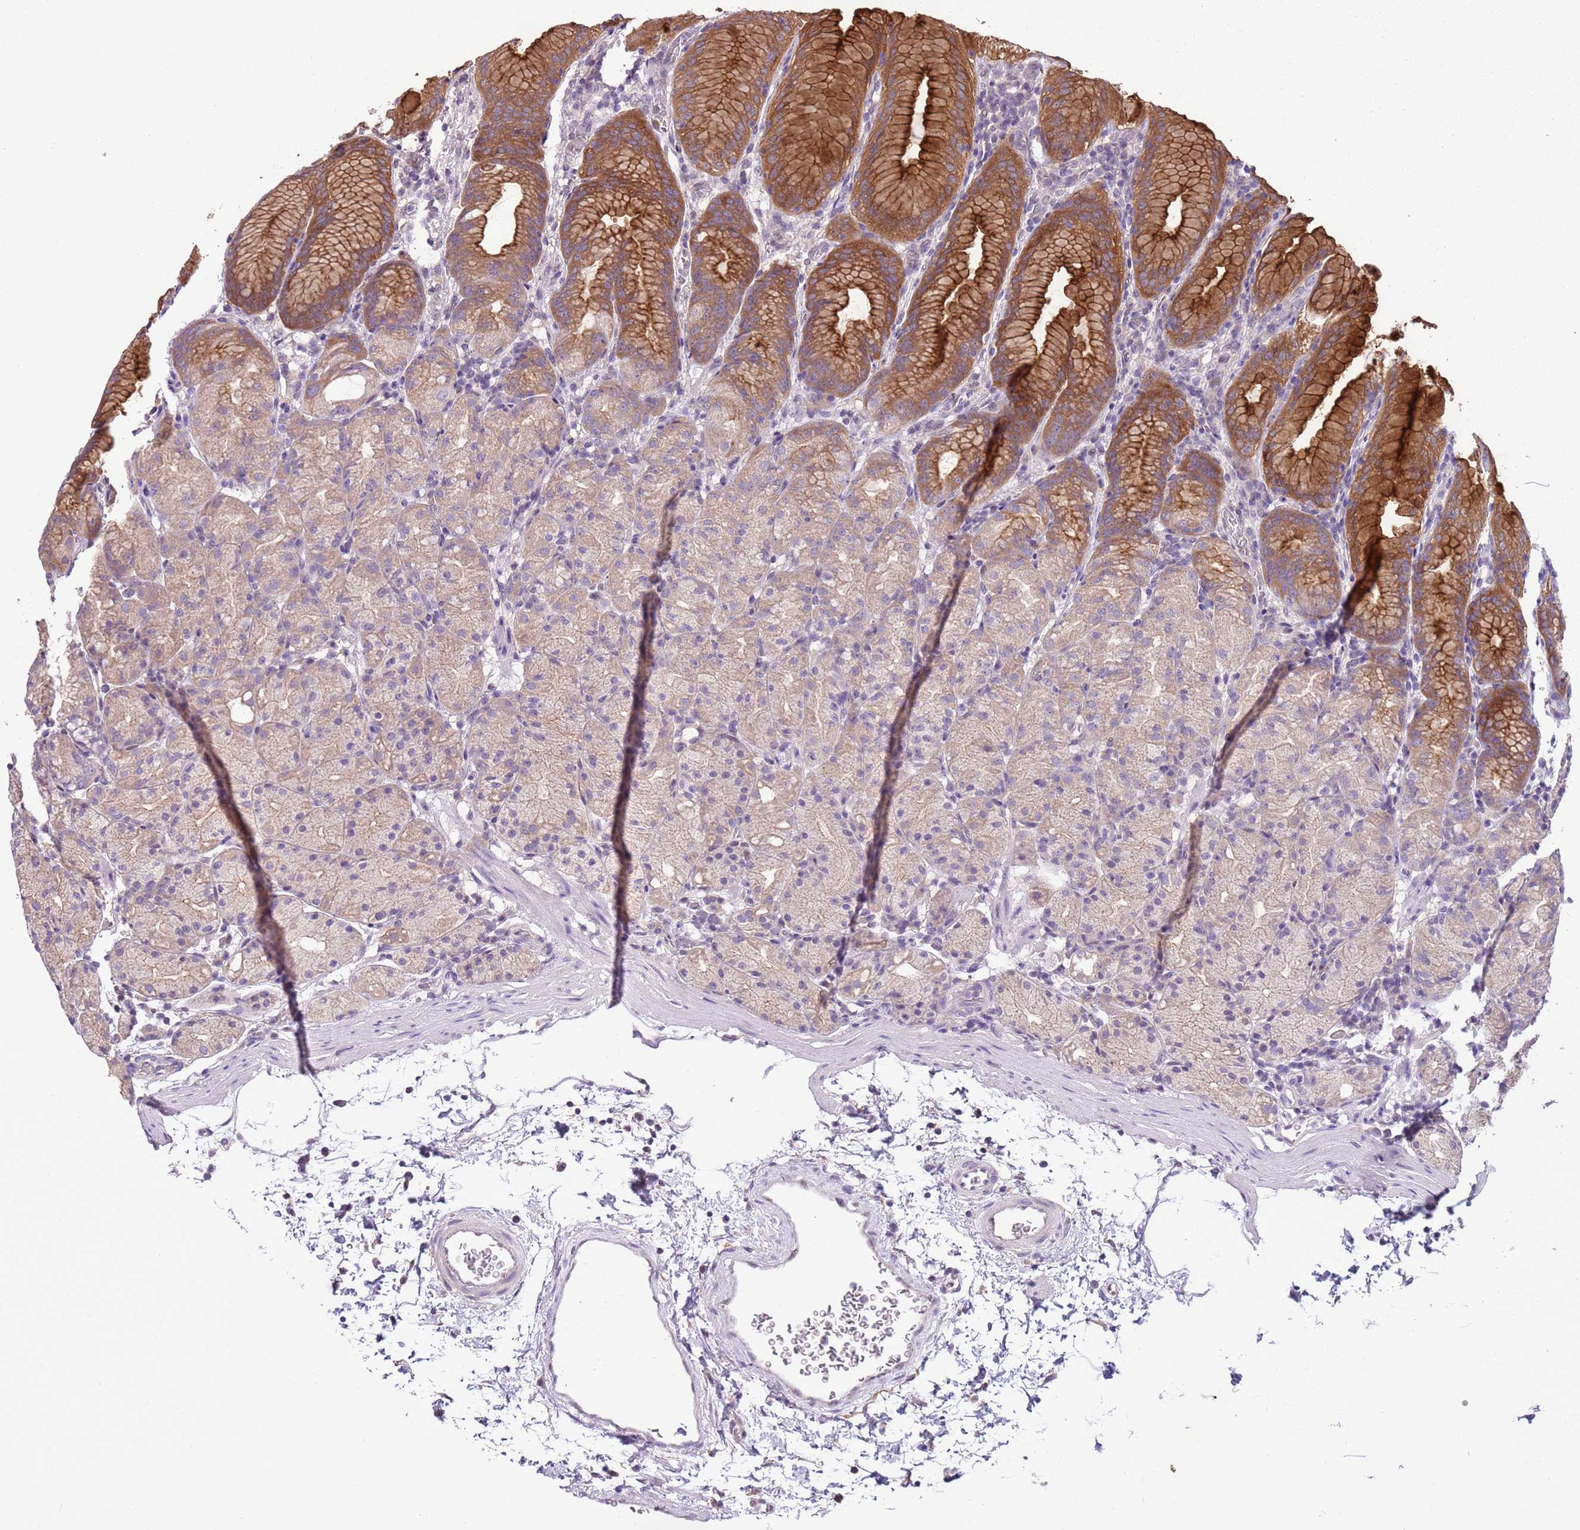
{"staining": {"intensity": "strong", "quantity": "25%-75%", "location": "cytoplasmic/membranous"}, "tissue": "stomach", "cell_type": "Glandular cells", "image_type": "normal", "snomed": [{"axis": "morphology", "description": "Normal tissue, NOS"}, {"axis": "topography", "description": "Stomach, upper"}], "caption": "Glandular cells exhibit high levels of strong cytoplasmic/membranous expression in approximately 25%-75% of cells in unremarkable stomach.", "gene": "CAPN9", "patient": {"sex": "male", "age": 48}}